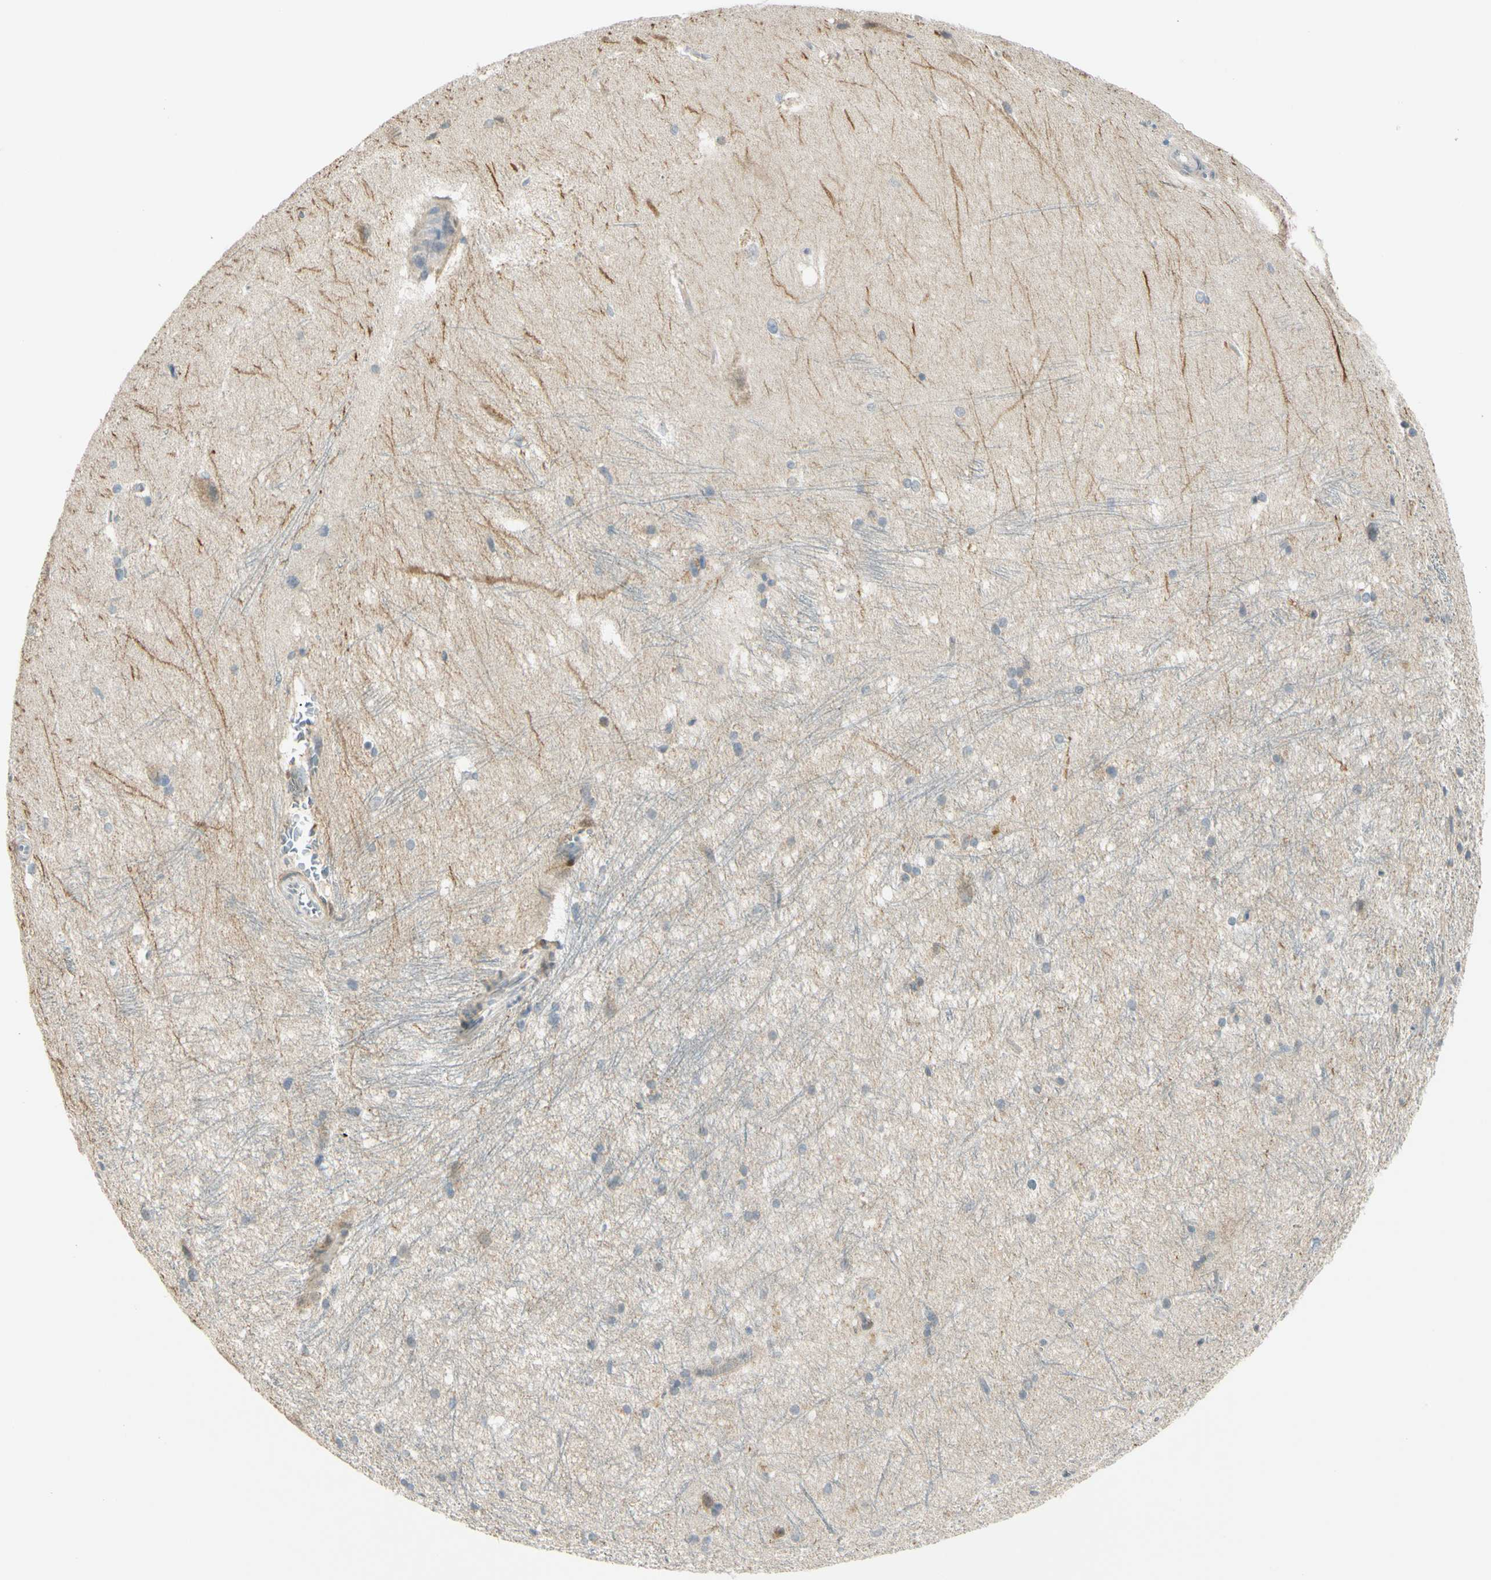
{"staining": {"intensity": "negative", "quantity": "none", "location": "none"}, "tissue": "hippocampus", "cell_type": "Glial cells", "image_type": "normal", "snomed": [{"axis": "morphology", "description": "Normal tissue, NOS"}, {"axis": "topography", "description": "Hippocampus"}], "caption": "This photomicrograph is of benign hippocampus stained with immunohistochemistry (IHC) to label a protein in brown with the nuclei are counter-stained blue. There is no positivity in glial cells. The staining was performed using DAB to visualize the protein expression in brown, while the nuclei were stained in blue with hematoxylin (Magnification: 20x).", "gene": "FHL2", "patient": {"sex": "female", "age": 19}}